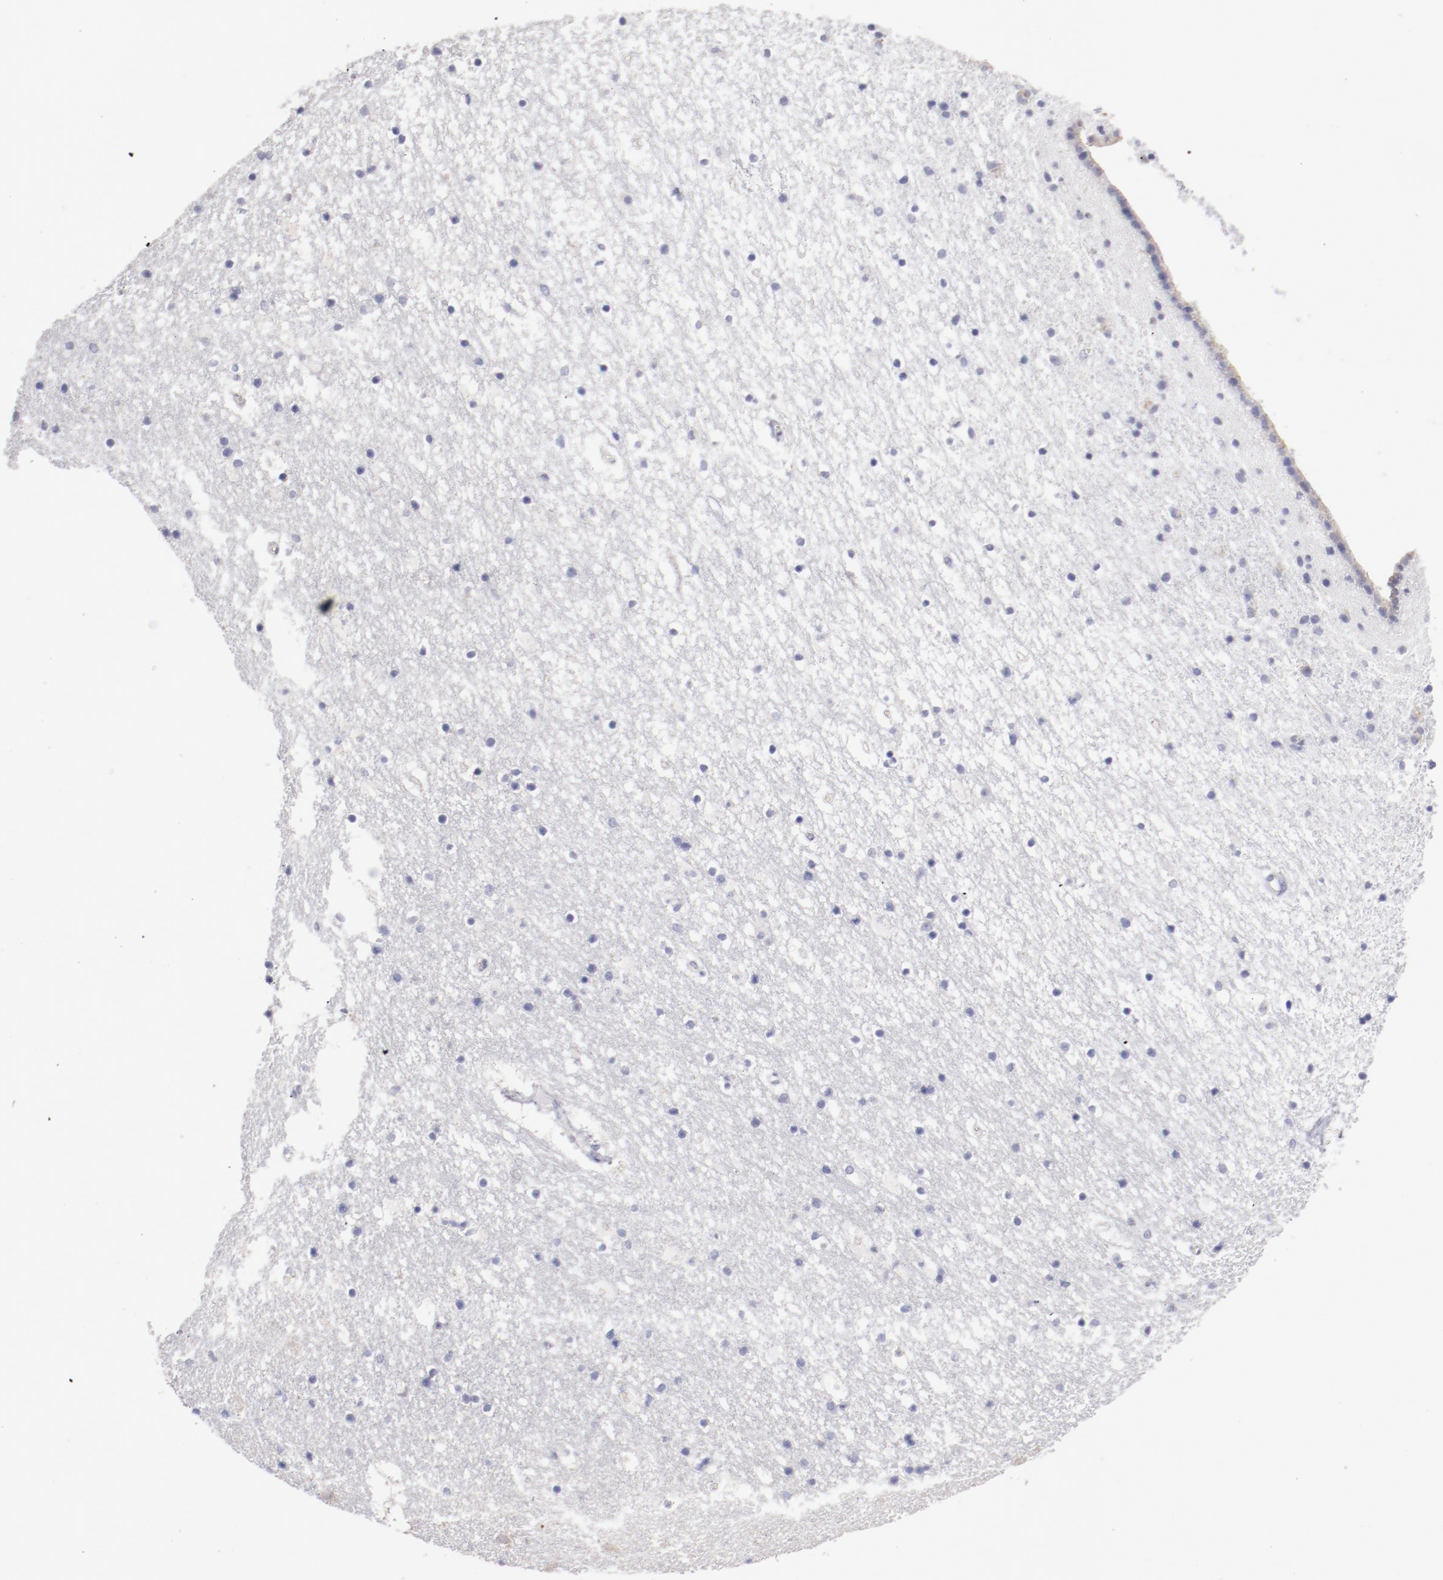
{"staining": {"intensity": "negative", "quantity": "none", "location": "none"}, "tissue": "caudate", "cell_type": "Glial cells", "image_type": "normal", "snomed": [{"axis": "morphology", "description": "Normal tissue, NOS"}, {"axis": "topography", "description": "Lateral ventricle wall"}], "caption": "DAB (3,3'-diaminobenzidine) immunohistochemical staining of unremarkable human caudate demonstrates no significant expression in glial cells. (Stains: DAB immunohistochemistry with hematoxylin counter stain, Microscopy: brightfield microscopy at high magnification).", "gene": "FGR", "patient": {"sex": "male", "age": 45}}